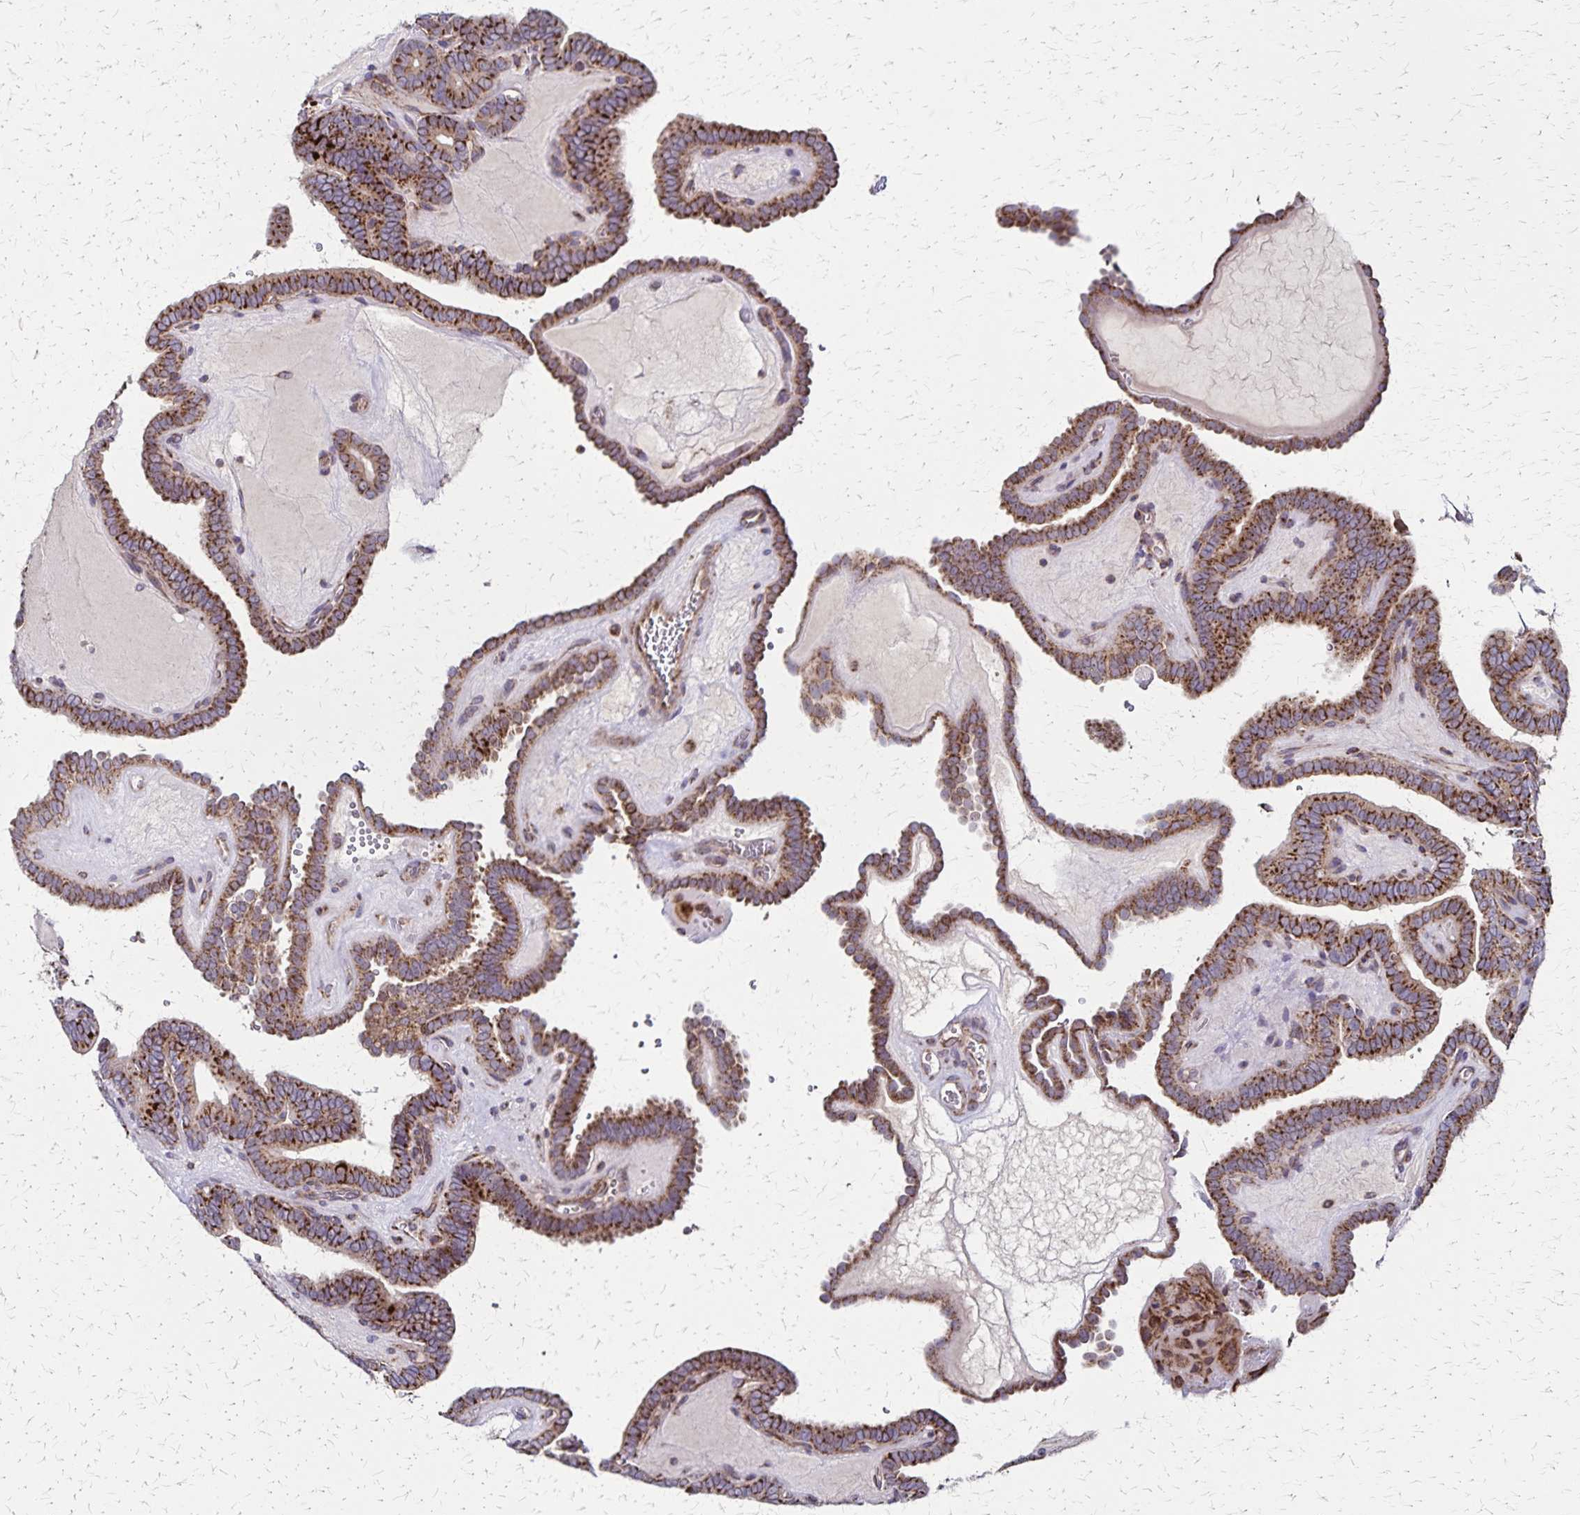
{"staining": {"intensity": "moderate", "quantity": ">75%", "location": "cytoplasmic/membranous"}, "tissue": "thyroid cancer", "cell_type": "Tumor cells", "image_type": "cancer", "snomed": [{"axis": "morphology", "description": "Papillary adenocarcinoma, NOS"}, {"axis": "topography", "description": "Thyroid gland"}], "caption": "This histopathology image displays papillary adenocarcinoma (thyroid) stained with immunohistochemistry (IHC) to label a protein in brown. The cytoplasmic/membranous of tumor cells show moderate positivity for the protein. Nuclei are counter-stained blue.", "gene": "NFS1", "patient": {"sex": "female", "age": 21}}